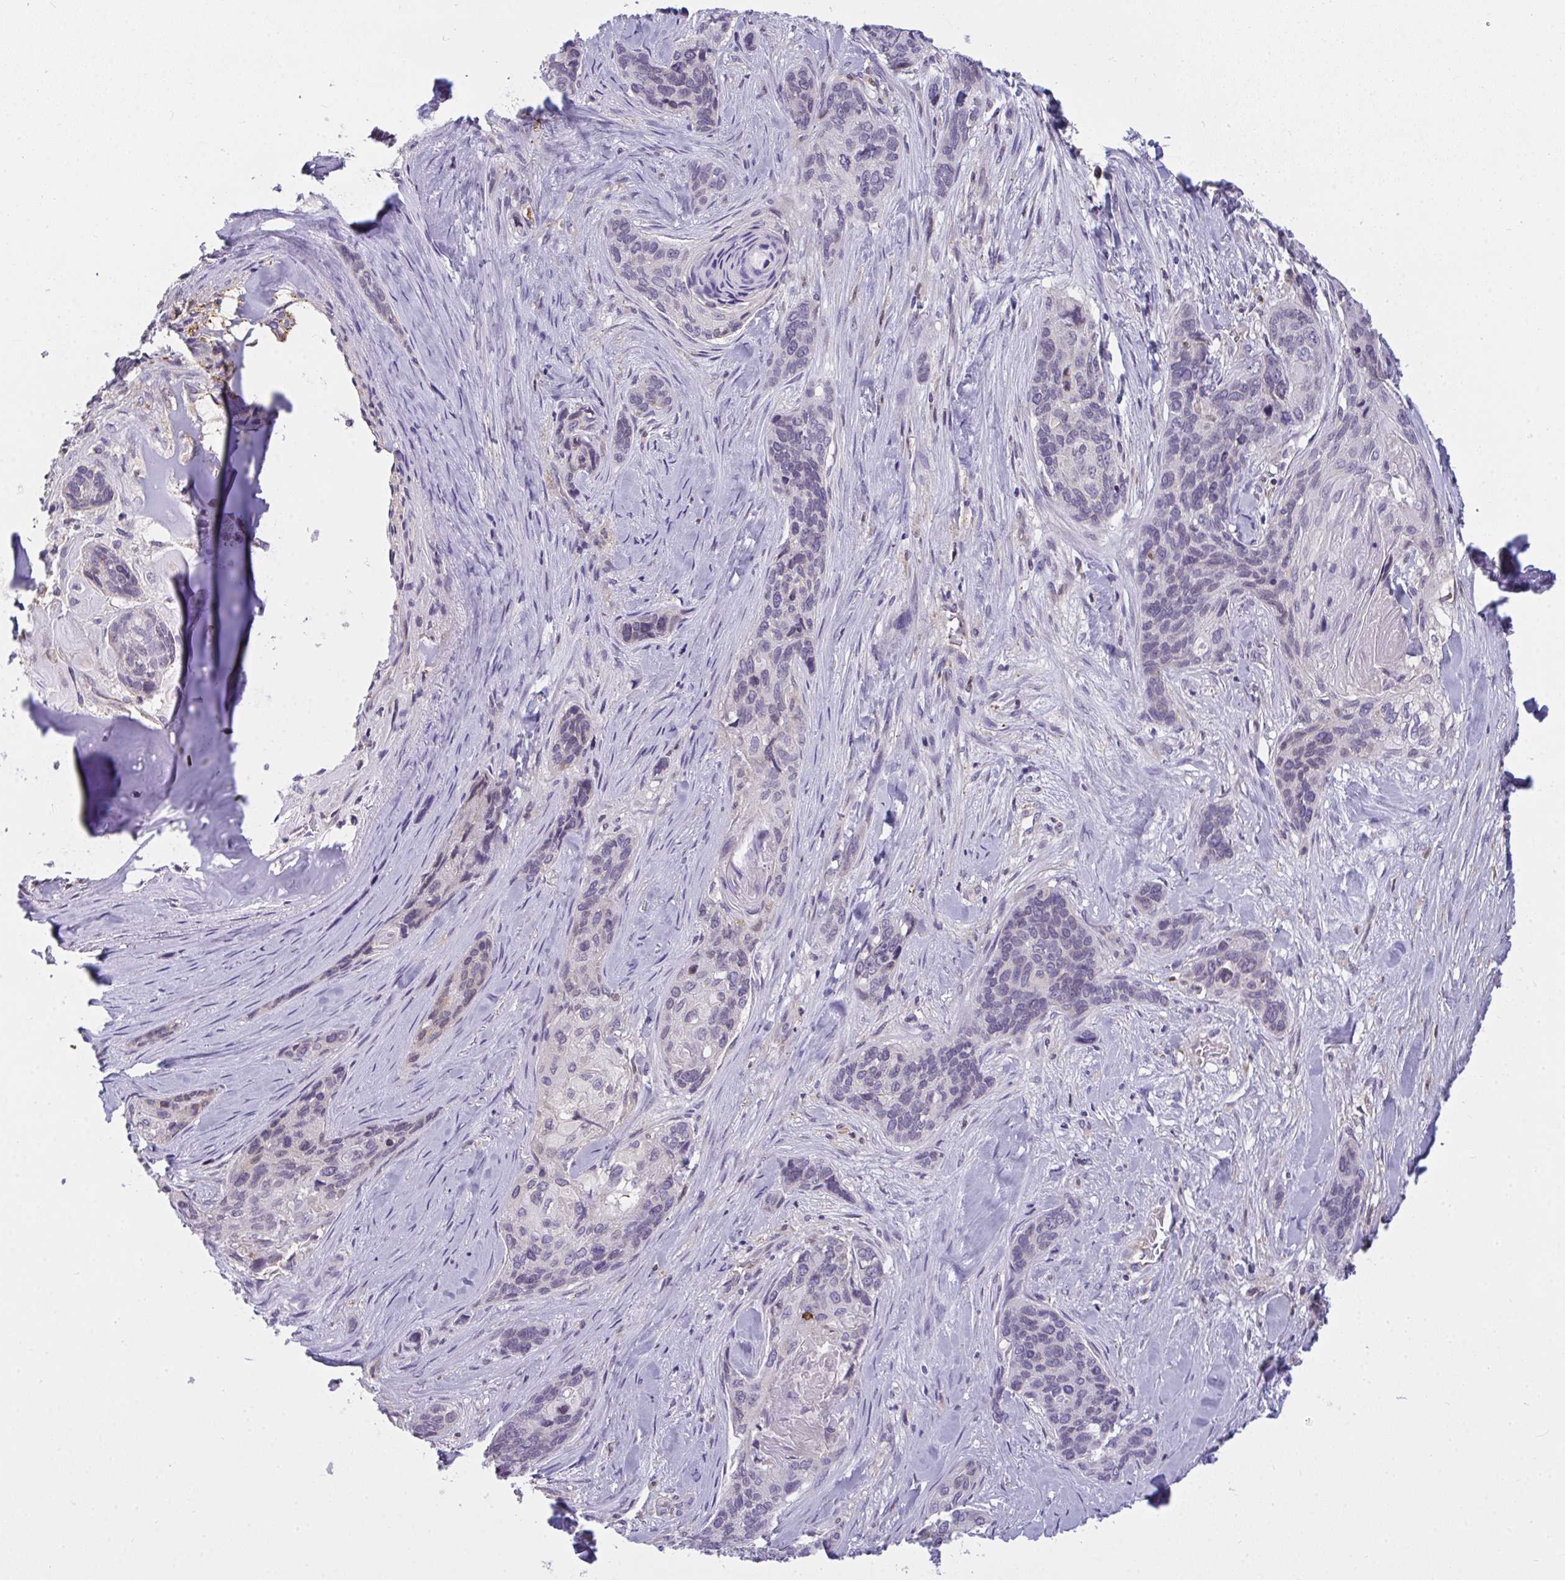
{"staining": {"intensity": "negative", "quantity": "none", "location": "none"}, "tissue": "lung cancer", "cell_type": "Tumor cells", "image_type": "cancer", "snomed": [{"axis": "morphology", "description": "Squamous cell carcinoma, NOS"}, {"axis": "morphology", "description": "Squamous cell carcinoma, metastatic, NOS"}, {"axis": "topography", "description": "Lymph node"}, {"axis": "topography", "description": "Lung"}], "caption": "Immunohistochemistry micrograph of neoplastic tissue: lung cancer (metastatic squamous cell carcinoma) stained with DAB (3,3'-diaminobenzidine) displays no significant protein expression in tumor cells.", "gene": "SEMA6B", "patient": {"sex": "male", "age": 41}}